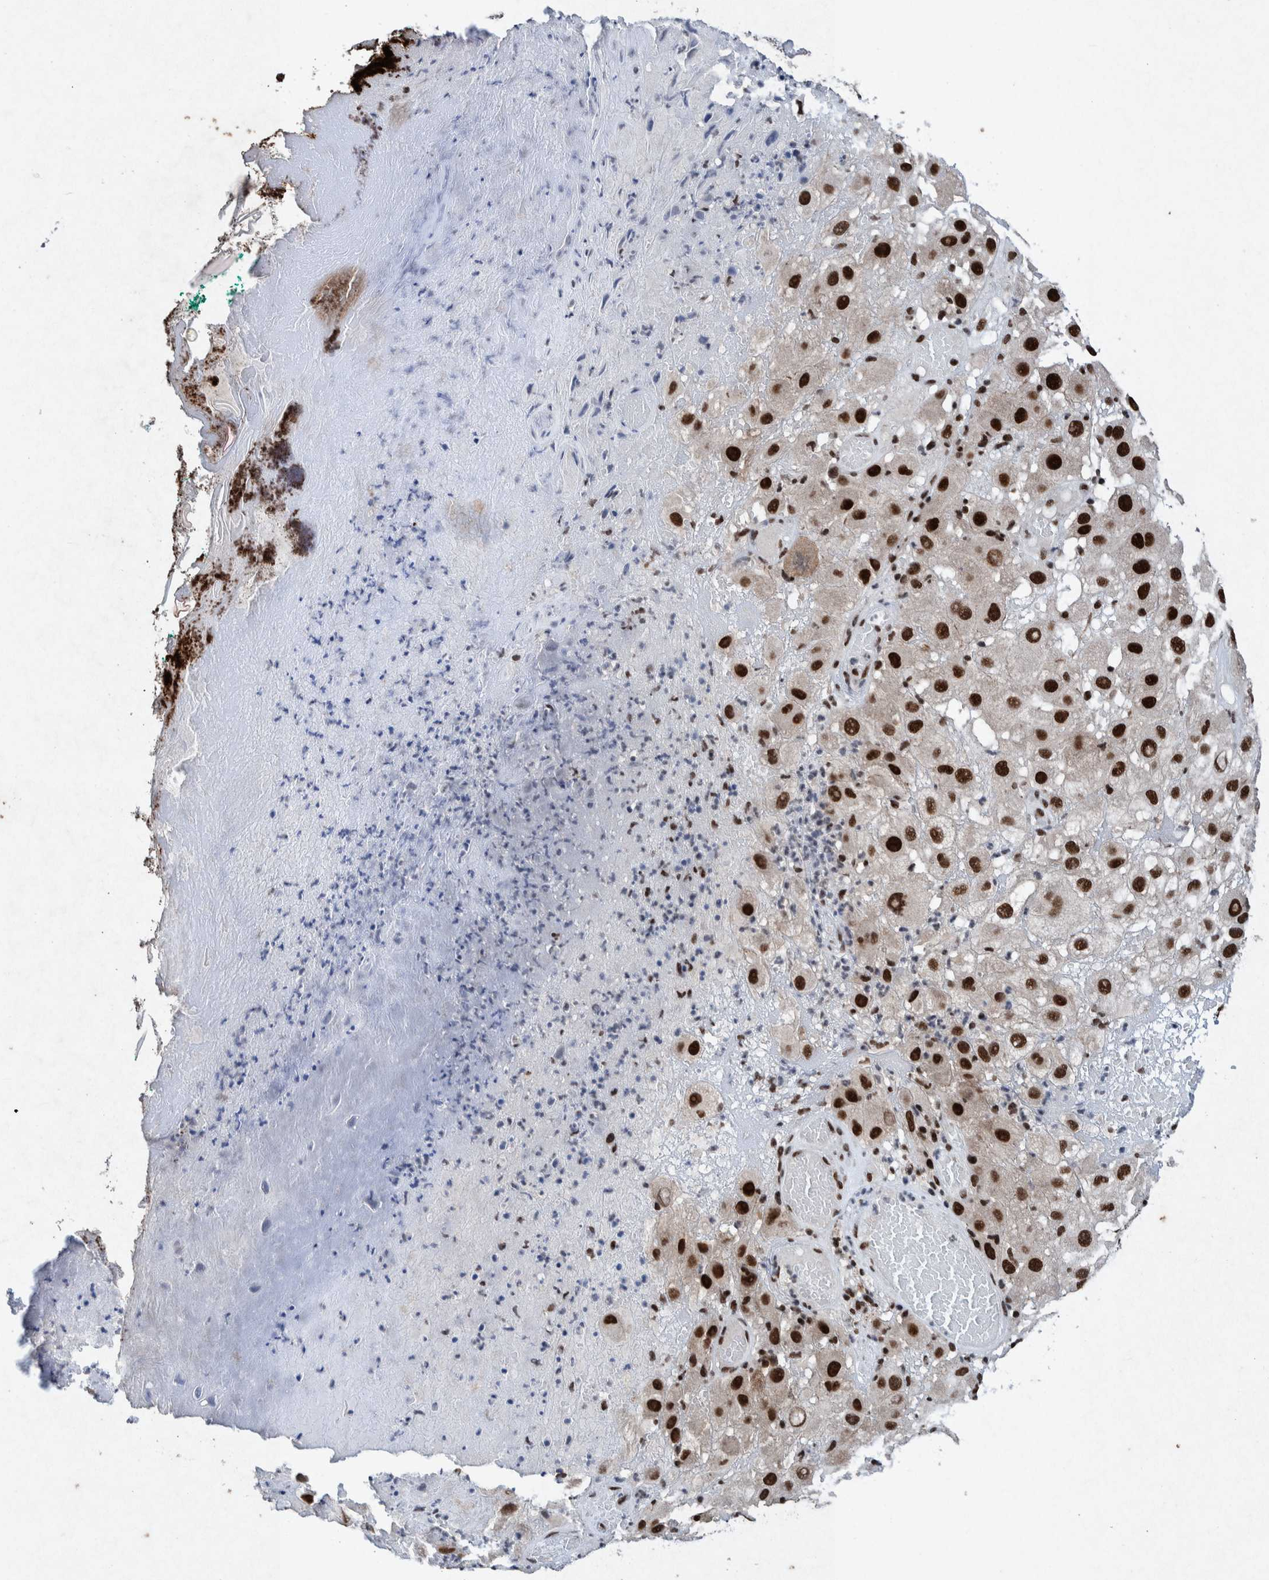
{"staining": {"intensity": "strong", "quantity": ">75%", "location": "nuclear"}, "tissue": "melanoma", "cell_type": "Tumor cells", "image_type": "cancer", "snomed": [{"axis": "morphology", "description": "Malignant melanoma, NOS"}, {"axis": "topography", "description": "Skin"}], "caption": "This histopathology image demonstrates melanoma stained with immunohistochemistry to label a protein in brown. The nuclear of tumor cells show strong positivity for the protein. Nuclei are counter-stained blue.", "gene": "TAF10", "patient": {"sex": "female", "age": 81}}